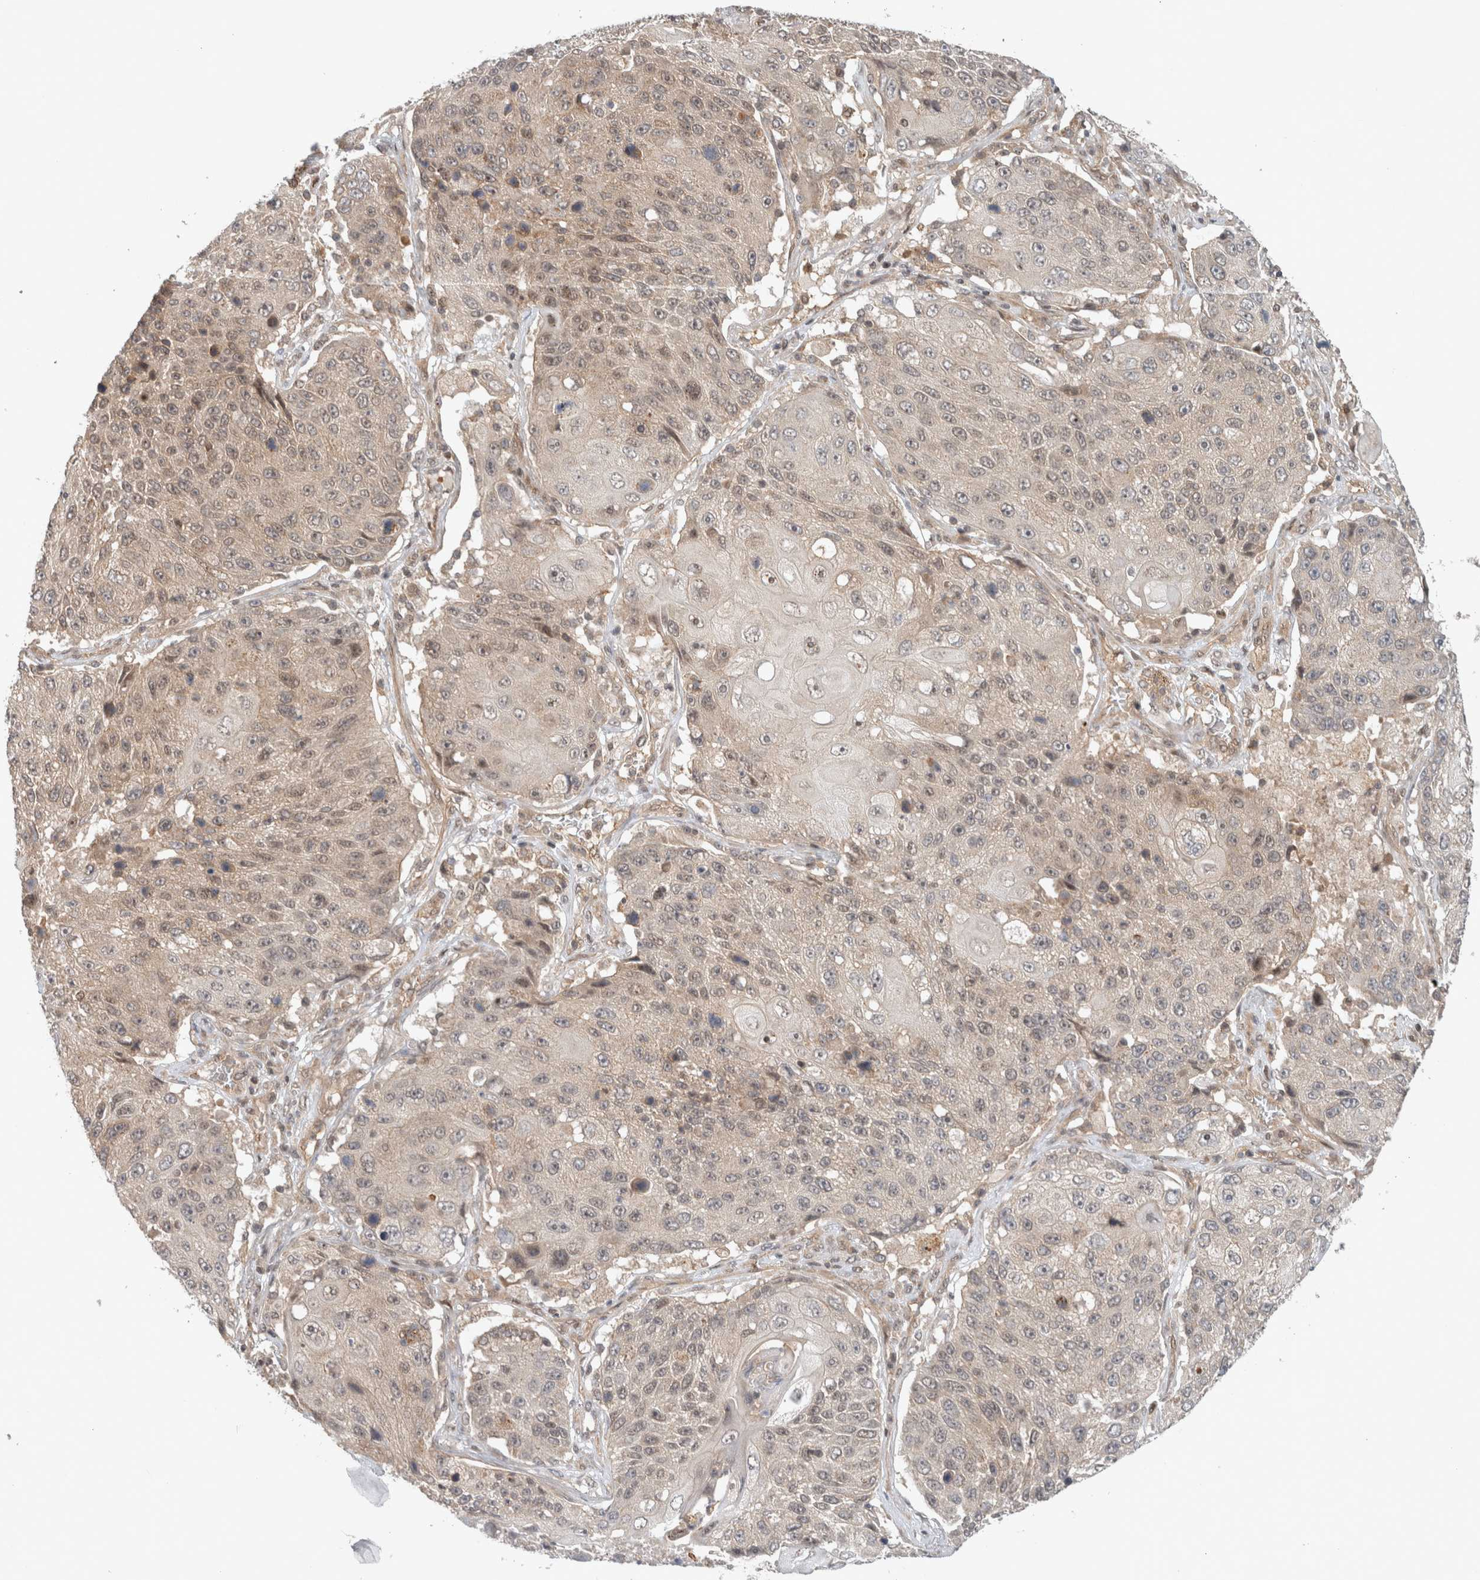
{"staining": {"intensity": "weak", "quantity": "25%-75%", "location": "cytoplasmic/membranous,nuclear"}, "tissue": "lung cancer", "cell_type": "Tumor cells", "image_type": "cancer", "snomed": [{"axis": "morphology", "description": "Squamous cell carcinoma, NOS"}, {"axis": "topography", "description": "Lung"}], "caption": "Lung cancer (squamous cell carcinoma) tissue reveals weak cytoplasmic/membranous and nuclear positivity in about 25%-75% of tumor cells", "gene": "CAAP1", "patient": {"sex": "male", "age": 61}}